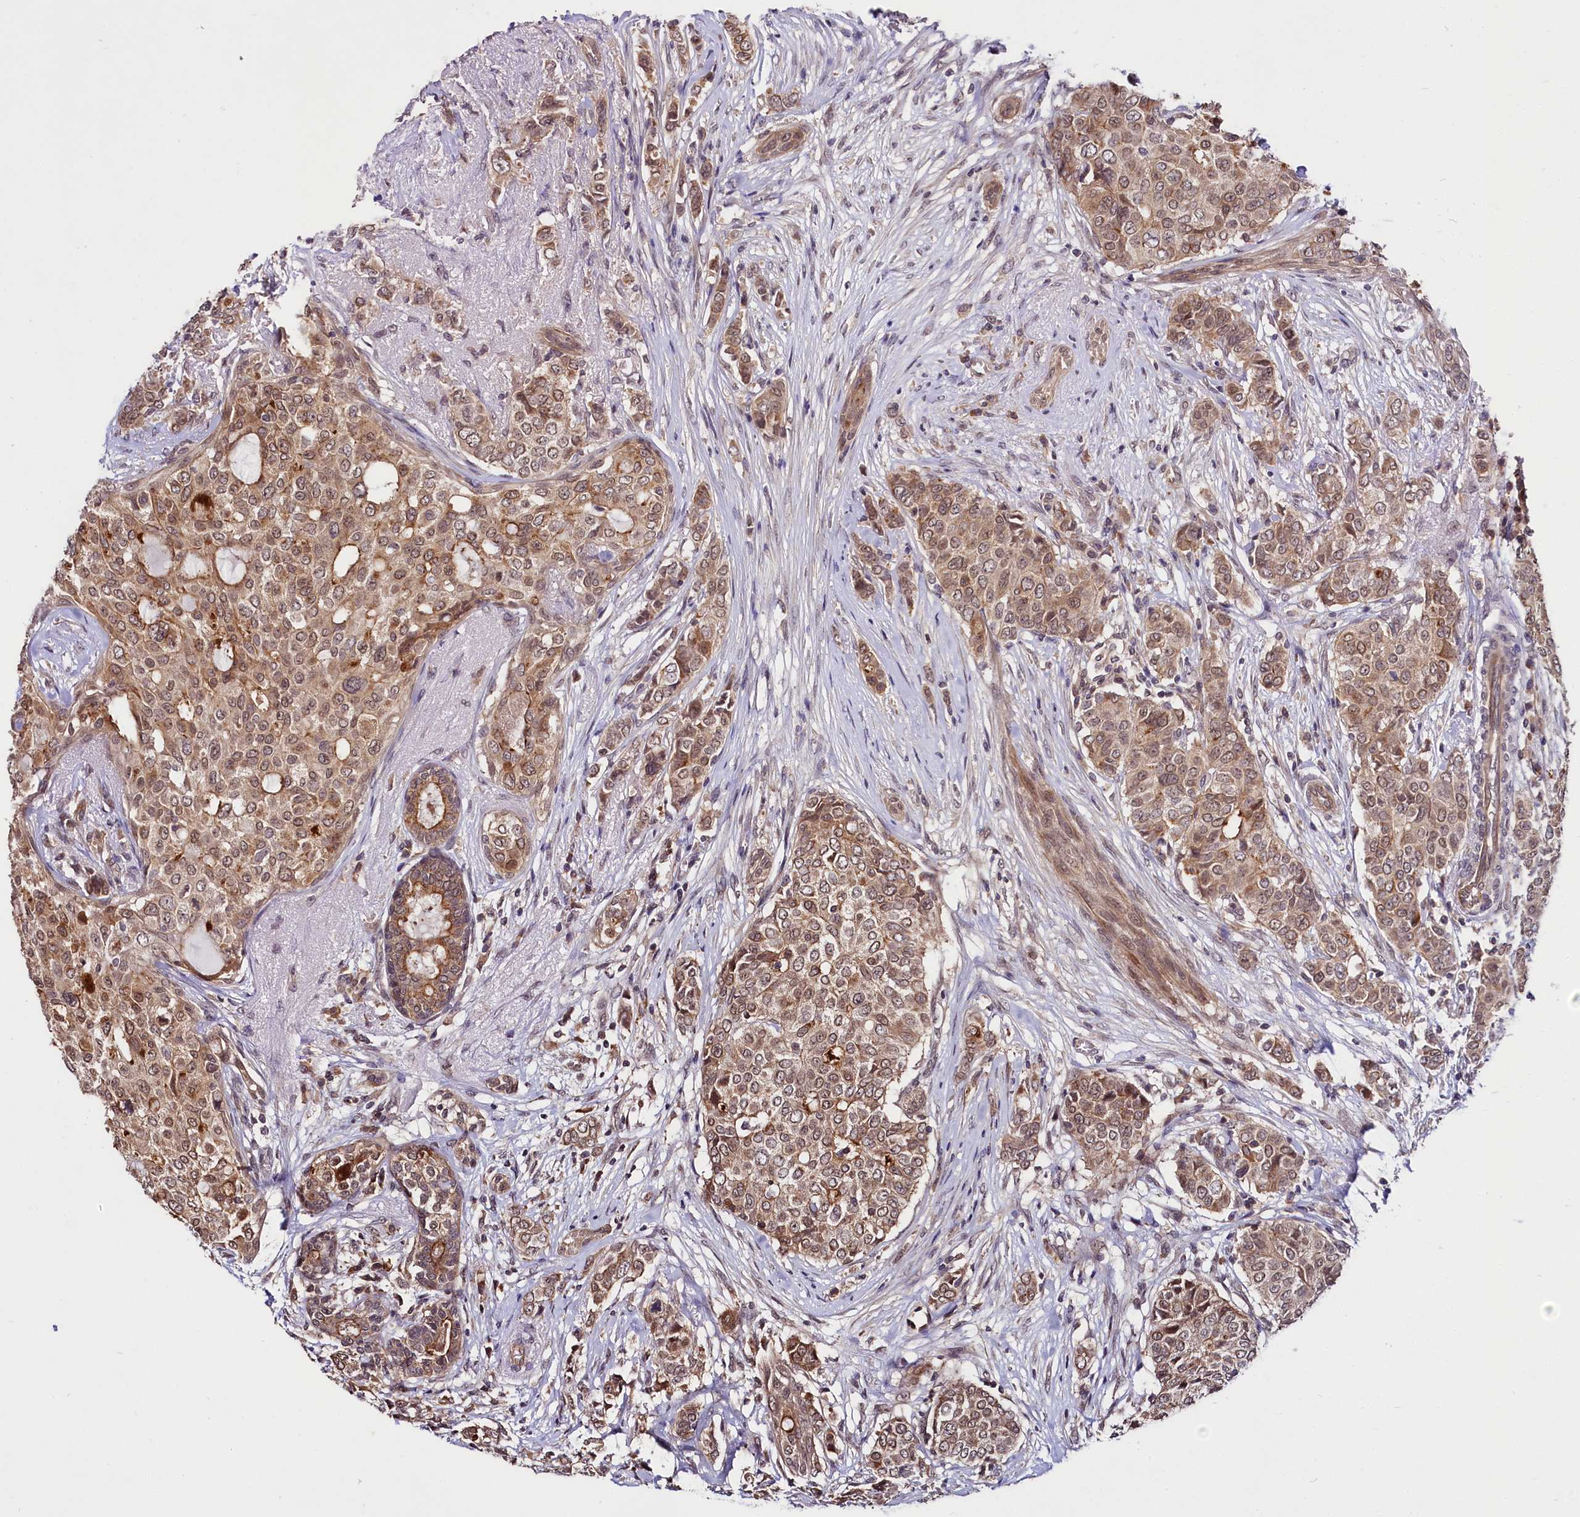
{"staining": {"intensity": "moderate", "quantity": ">75%", "location": "cytoplasmic/membranous,nuclear"}, "tissue": "breast cancer", "cell_type": "Tumor cells", "image_type": "cancer", "snomed": [{"axis": "morphology", "description": "Lobular carcinoma"}, {"axis": "topography", "description": "Breast"}], "caption": "DAB immunohistochemical staining of breast cancer exhibits moderate cytoplasmic/membranous and nuclear protein staining in approximately >75% of tumor cells.", "gene": "UBE3A", "patient": {"sex": "female", "age": 51}}